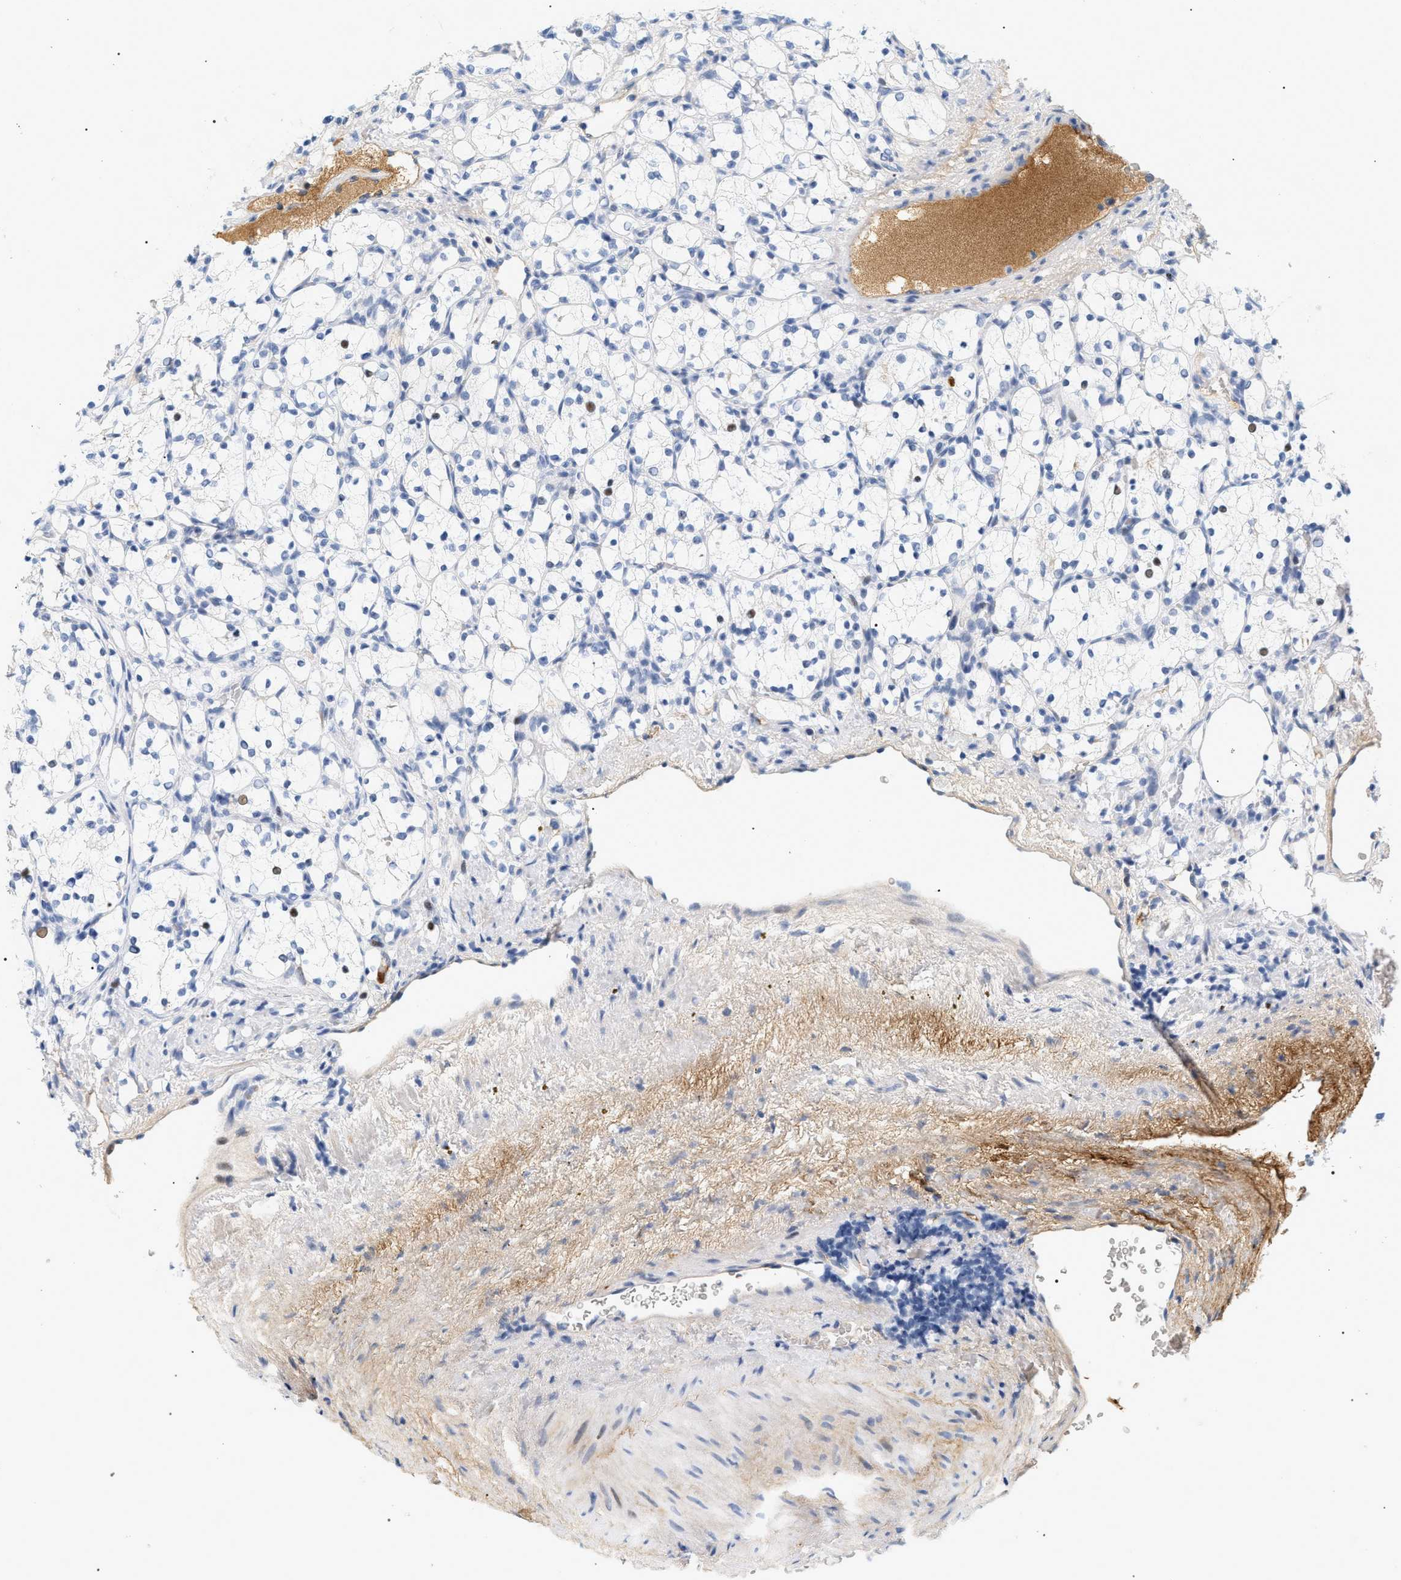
{"staining": {"intensity": "moderate", "quantity": "<25%", "location": "nuclear"}, "tissue": "renal cancer", "cell_type": "Tumor cells", "image_type": "cancer", "snomed": [{"axis": "morphology", "description": "Adenocarcinoma, NOS"}, {"axis": "topography", "description": "Kidney"}], "caption": "A low amount of moderate nuclear staining is present in approximately <25% of tumor cells in renal cancer (adenocarcinoma) tissue.", "gene": "CFH", "patient": {"sex": "female", "age": 69}}